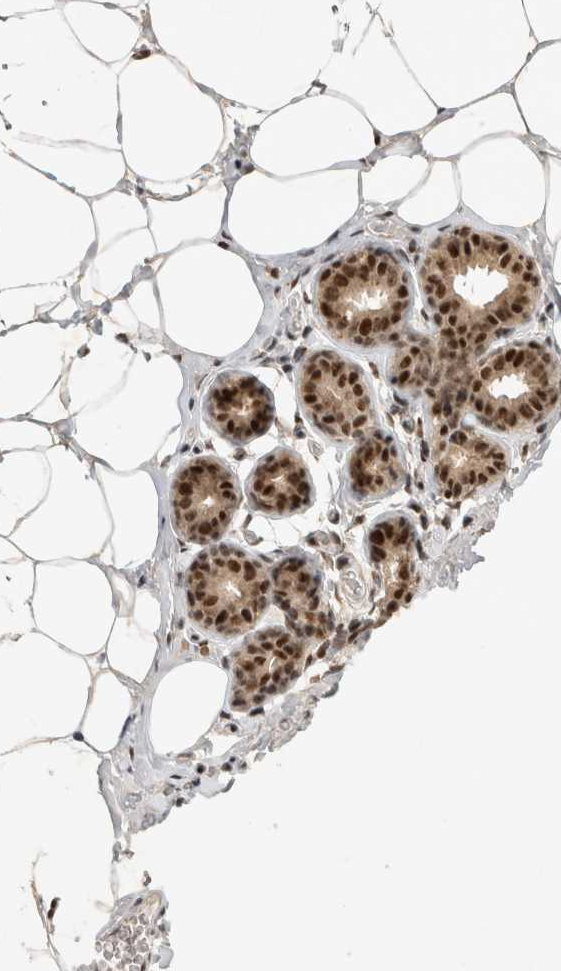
{"staining": {"intensity": "moderate", "quantity": "25%-75%", "location": "nuclear"}, "tissue": "adipose tissue", "cell_type": "Adipocytes", "image_type": "normal", "snomed": [{"axis": "morphology", "description": "Normal tissue, NOS"}, {"axis": "morphology", "description": "Fibrosis, NOS"}, {"axis": "topography", "description": "Breast"}, {"axis": "topography", "description": "Adipose tissue"}], "caption": "High-magnification brightfield microscopy of benign adipose tissue stained with DAB (3,3'-diaminobenzidine) (brown) and counterstained with hematoxylin (blue). adipocytes exhibit moderate nuclear positivity is appreciated in approximately25%-75% of cells. The staining was performed using DAB (3,3'-diaminobenzidine), with brown indicating positive protein expression. Nuclei are stained blue with hematoxylin.", "gene": "HESX1", "patient": {"sex": "female", "age": 39}}